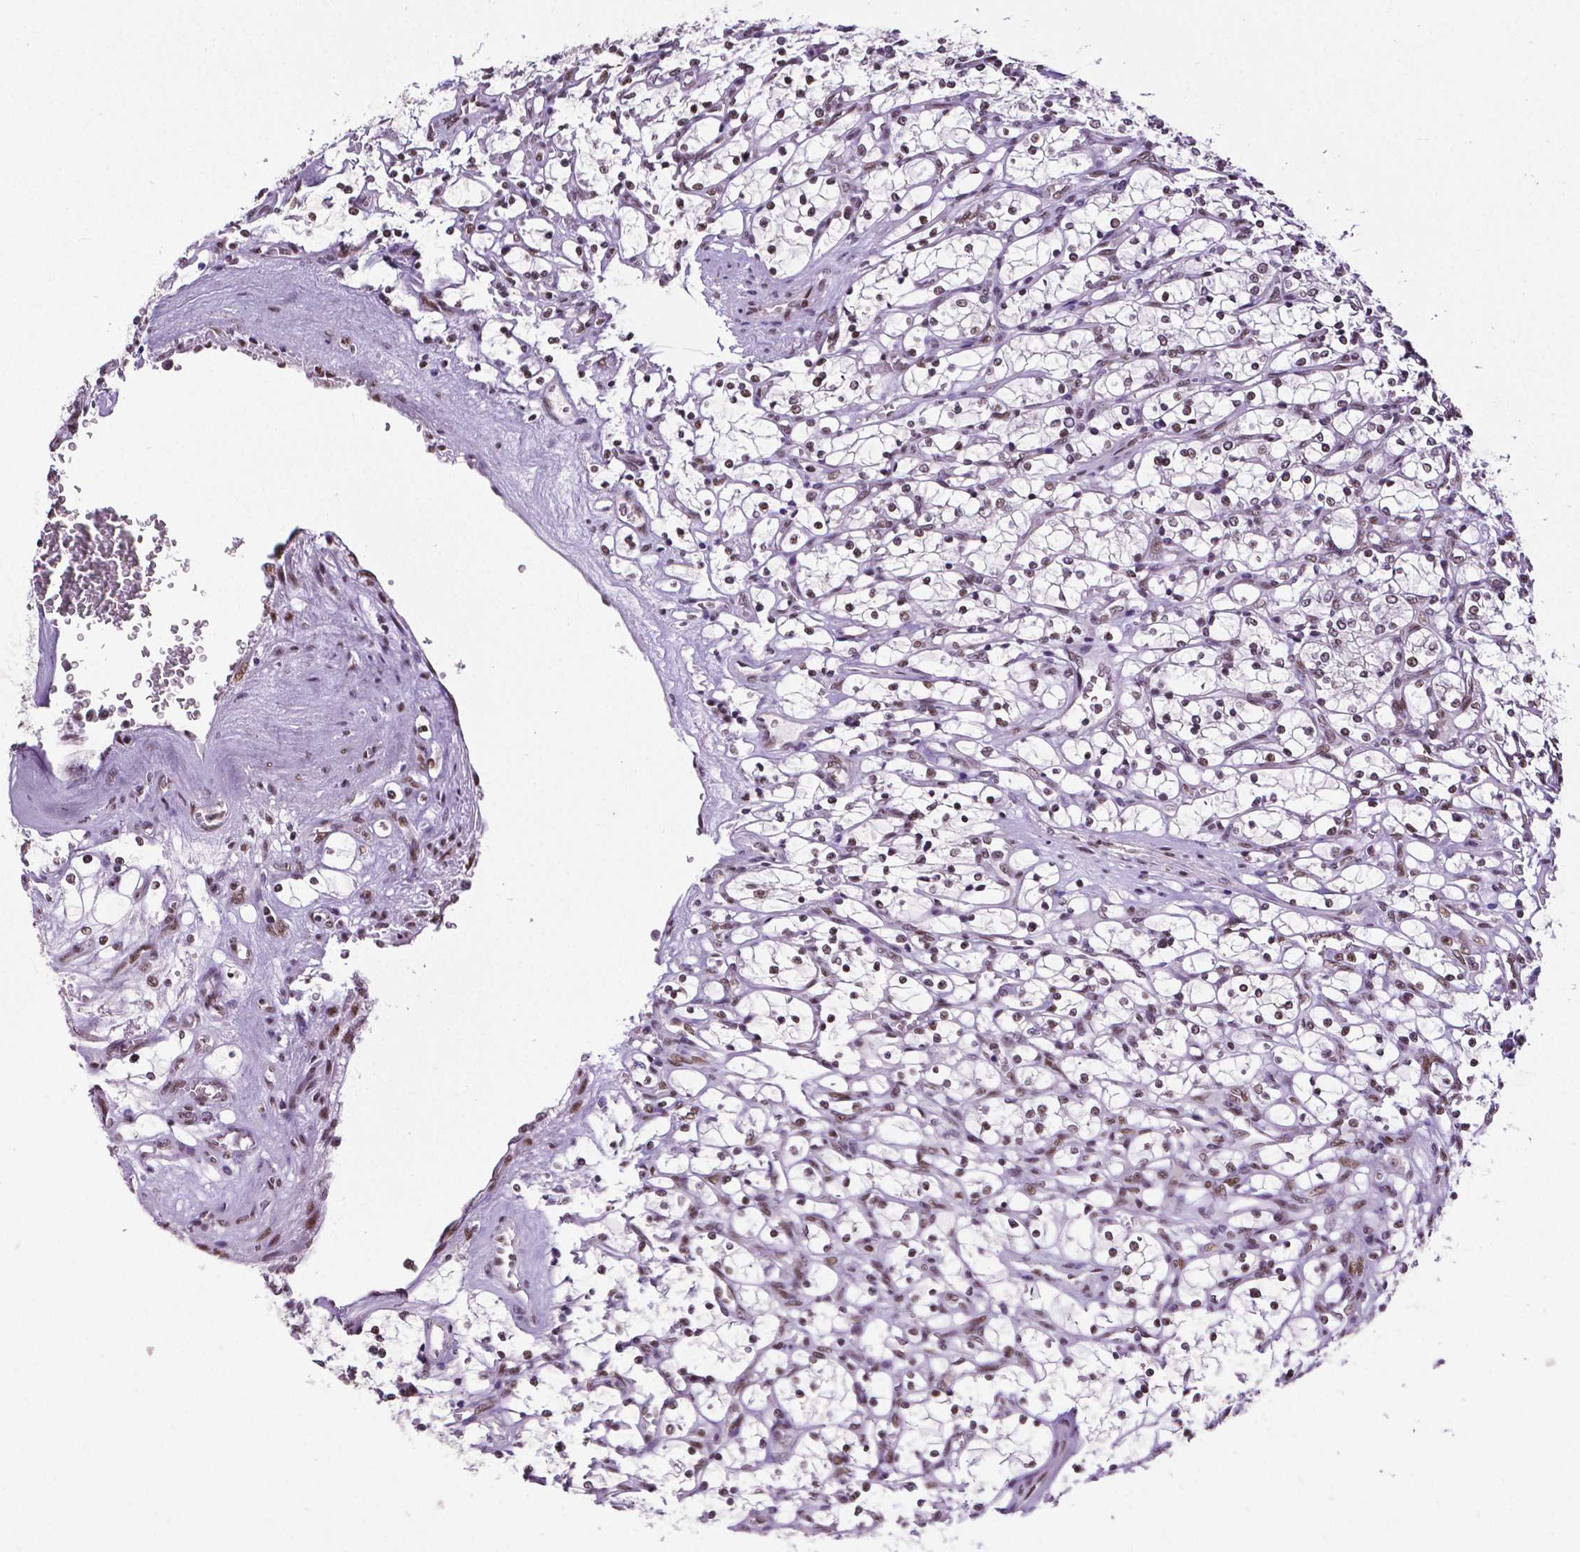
{"staining": {"intensity": "weak", "quantity": "25%-75%", "location": "nuclear"}, "tissue": "renal cancer", "cell_type": "Tumor cells", "image_type": "cancer", "snomed": [{"axis": "morphology", "description": "Adenocarcinoma, NOS"}, {"axis": "topography", "description": "Kidney"}], "caption": "Protein staining exhibits weak nuclear staining in approximately 25%-75% of tumor cells in renal cancer.", "gene": "REST", "patient": {"sex": "female", "age": 69}}